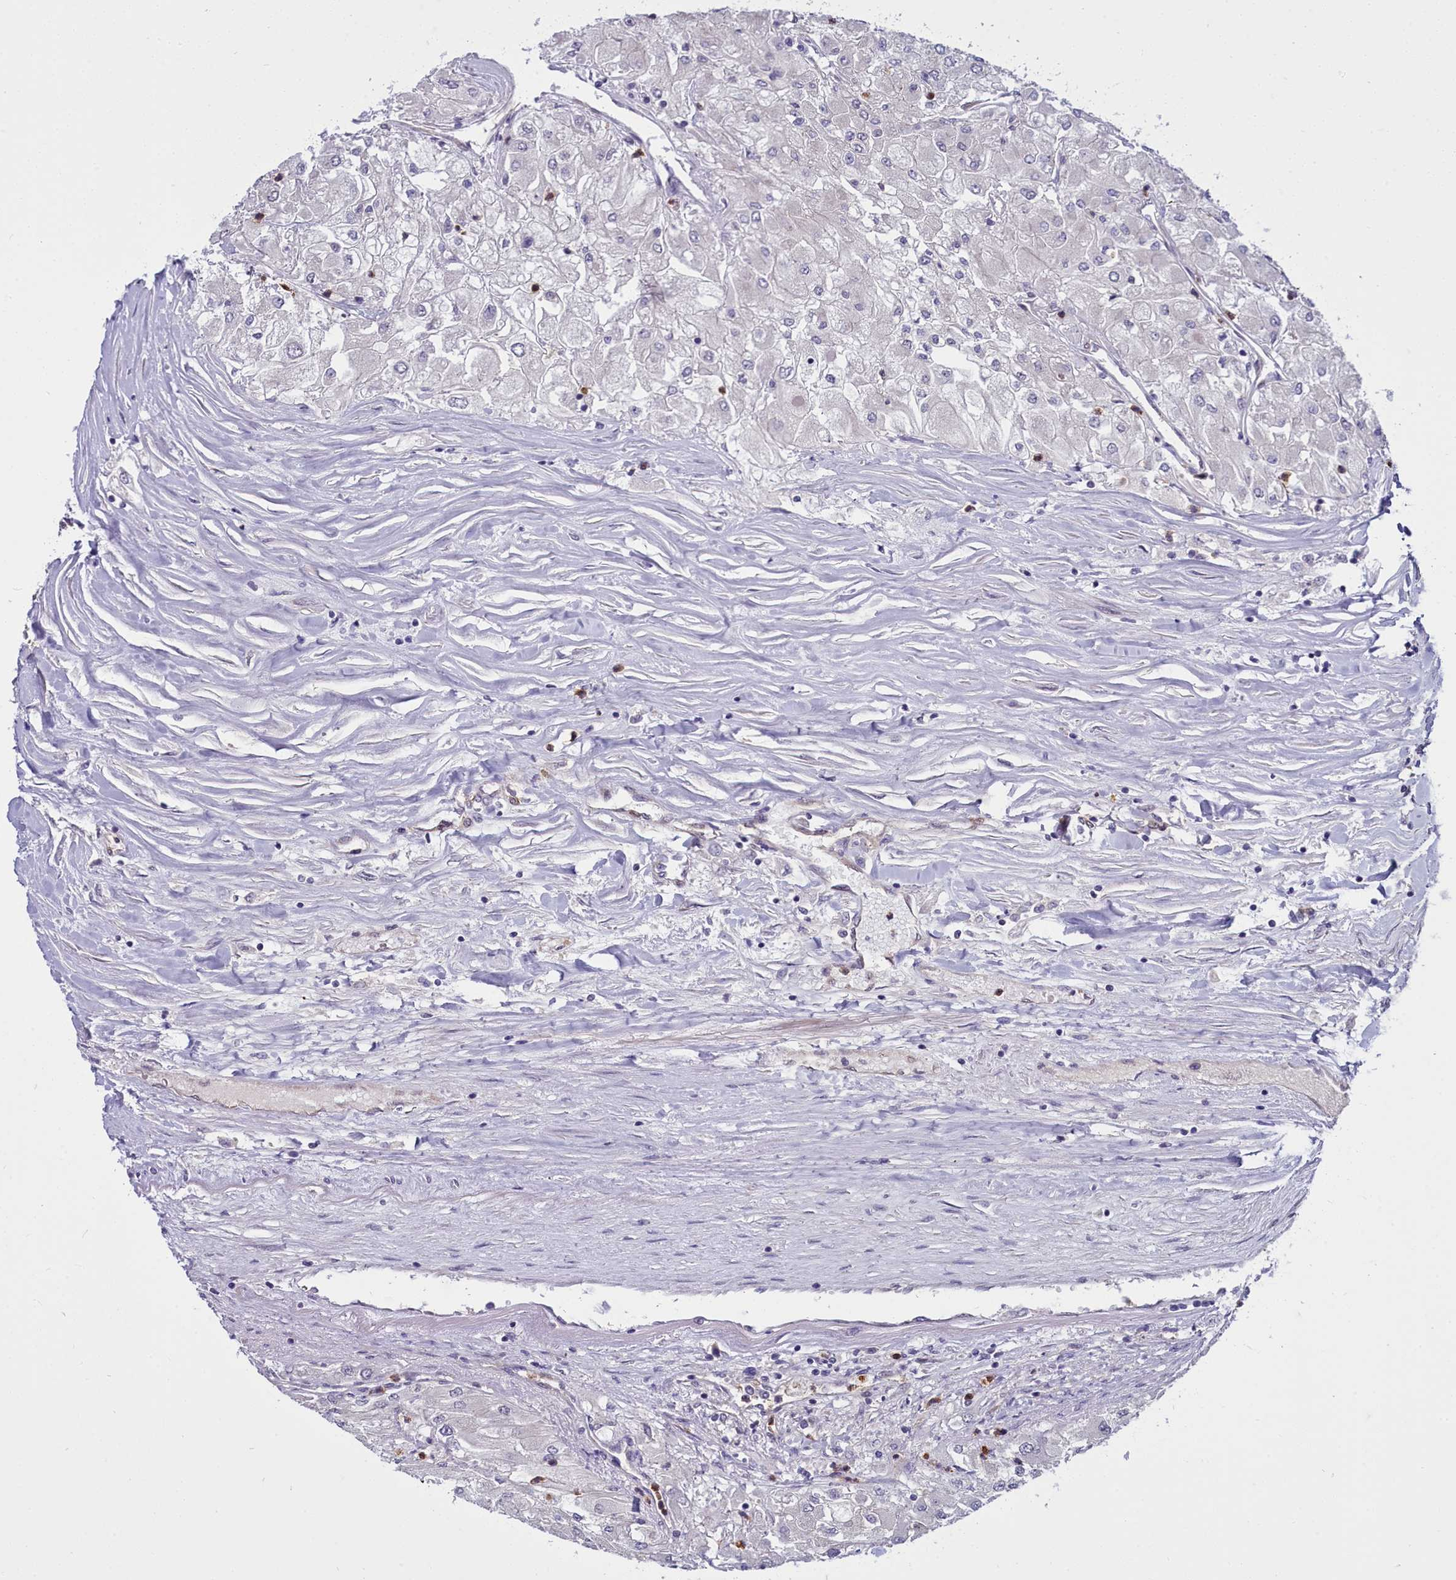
{"staining": {"intensity": "negative", "quantity": "none", "location": "none"}, "tissue": "renal cancer", "cell_type": "Tumor cells", "image_type": "cancer", "snomed": [{"axis": "morphology", "description": "Adenocarcinoma, NOS"}, {"axis": "topography", "description": "Kidney"}], "caption": "Immunohistochemical staining of renal cancer (adenocarcinoma) reveals no significant expression in tumor cells.", "gene": "BCAR1", "patient": {"sex": "male", "age": 80}}